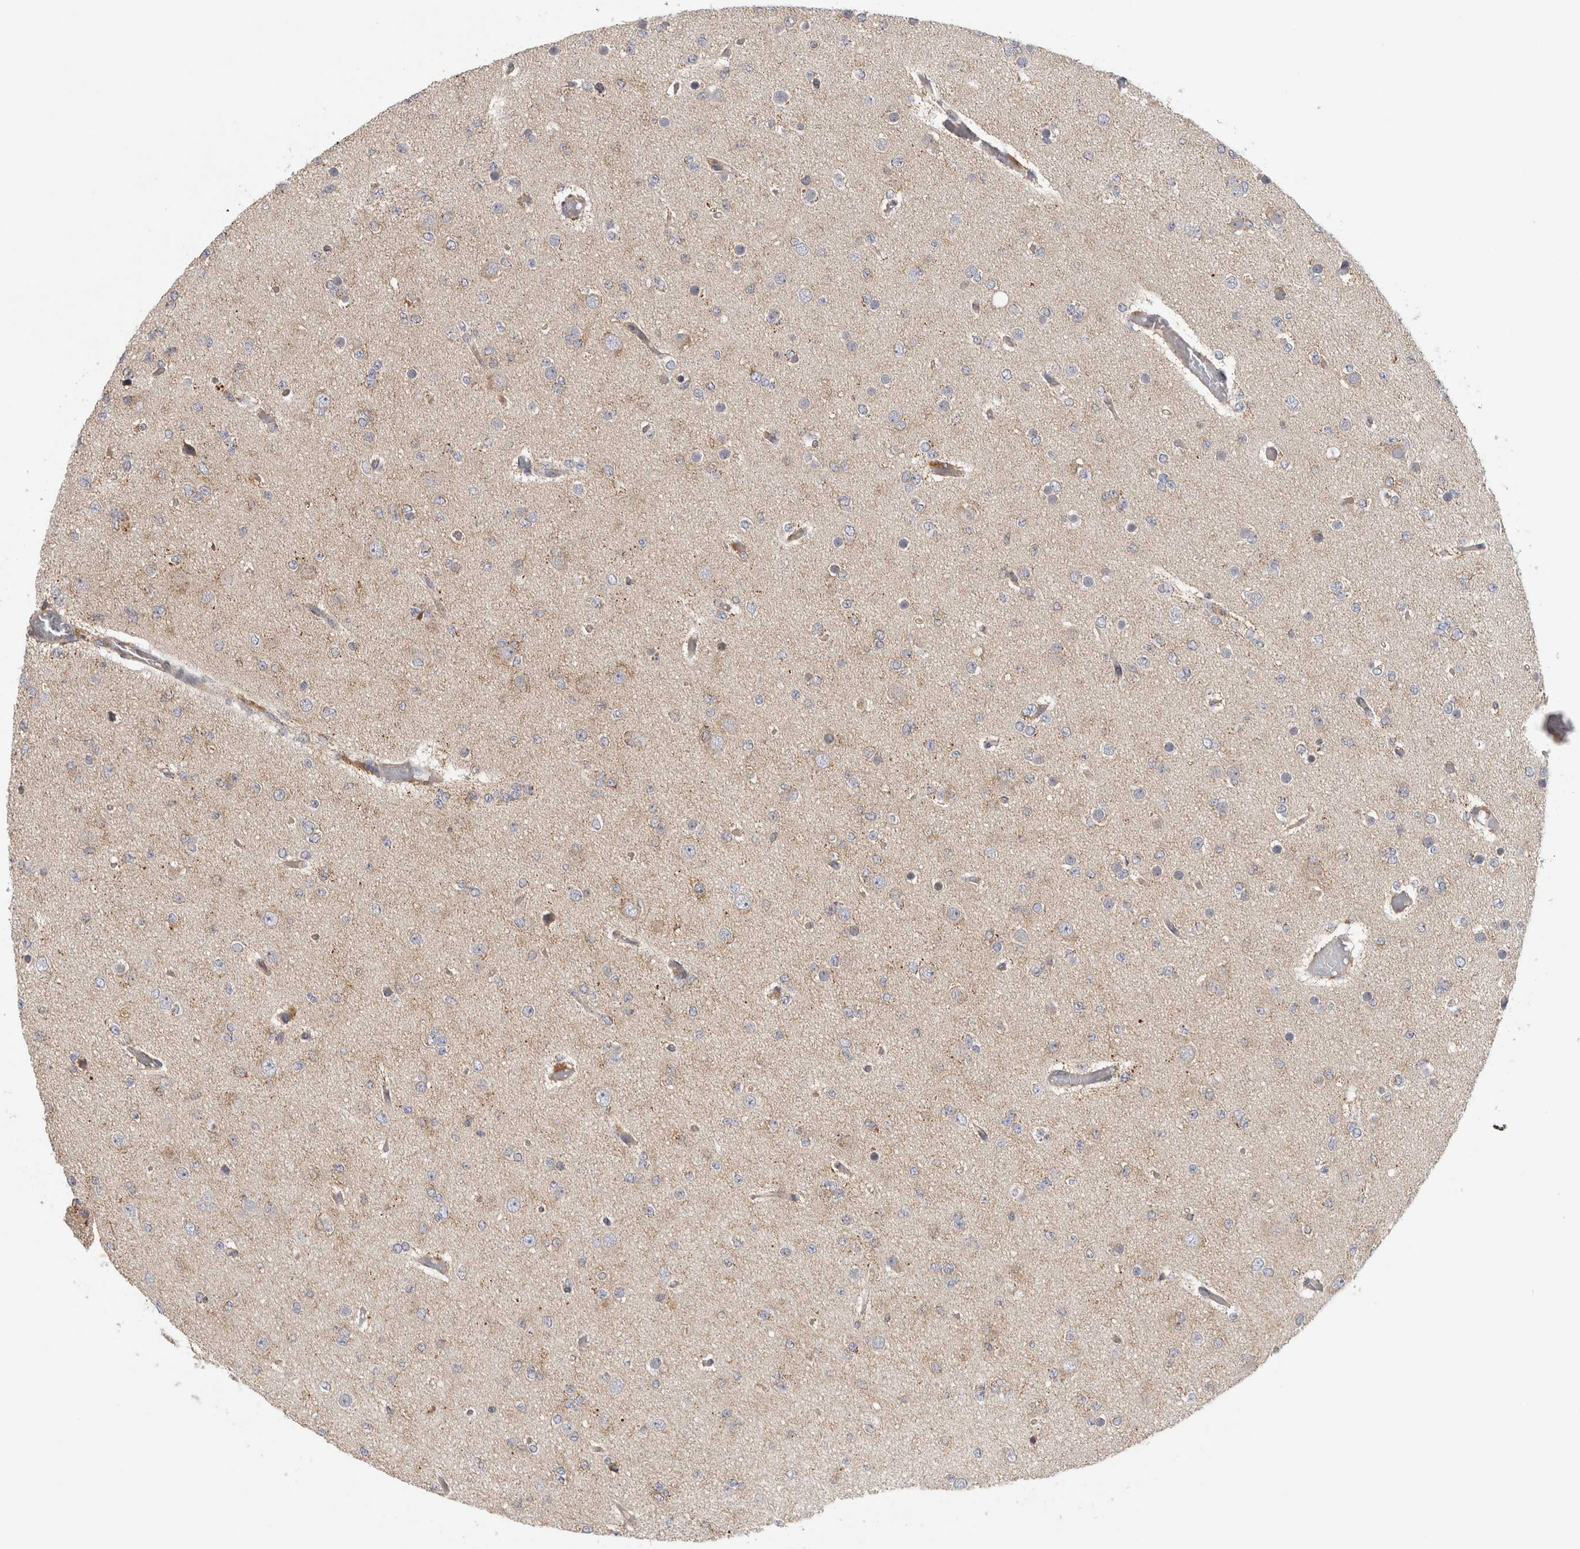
{"staining": {"intensity": "negative", "quantity": "none", "location": "none"}, "tissue": "glioma", "cell_type": "Tumor cells", "image_type": "cancer", "snomed": [{"axis": "morphology", "description": "Glioma, malignant, Low grade"}, {"axis": "topography", "description": "Brain"}], "caption": "Tumor cells are negative for brown protein staining in glioma.", "gene": "GRIK2", "patient": {"sex": "female", "age": 22}}